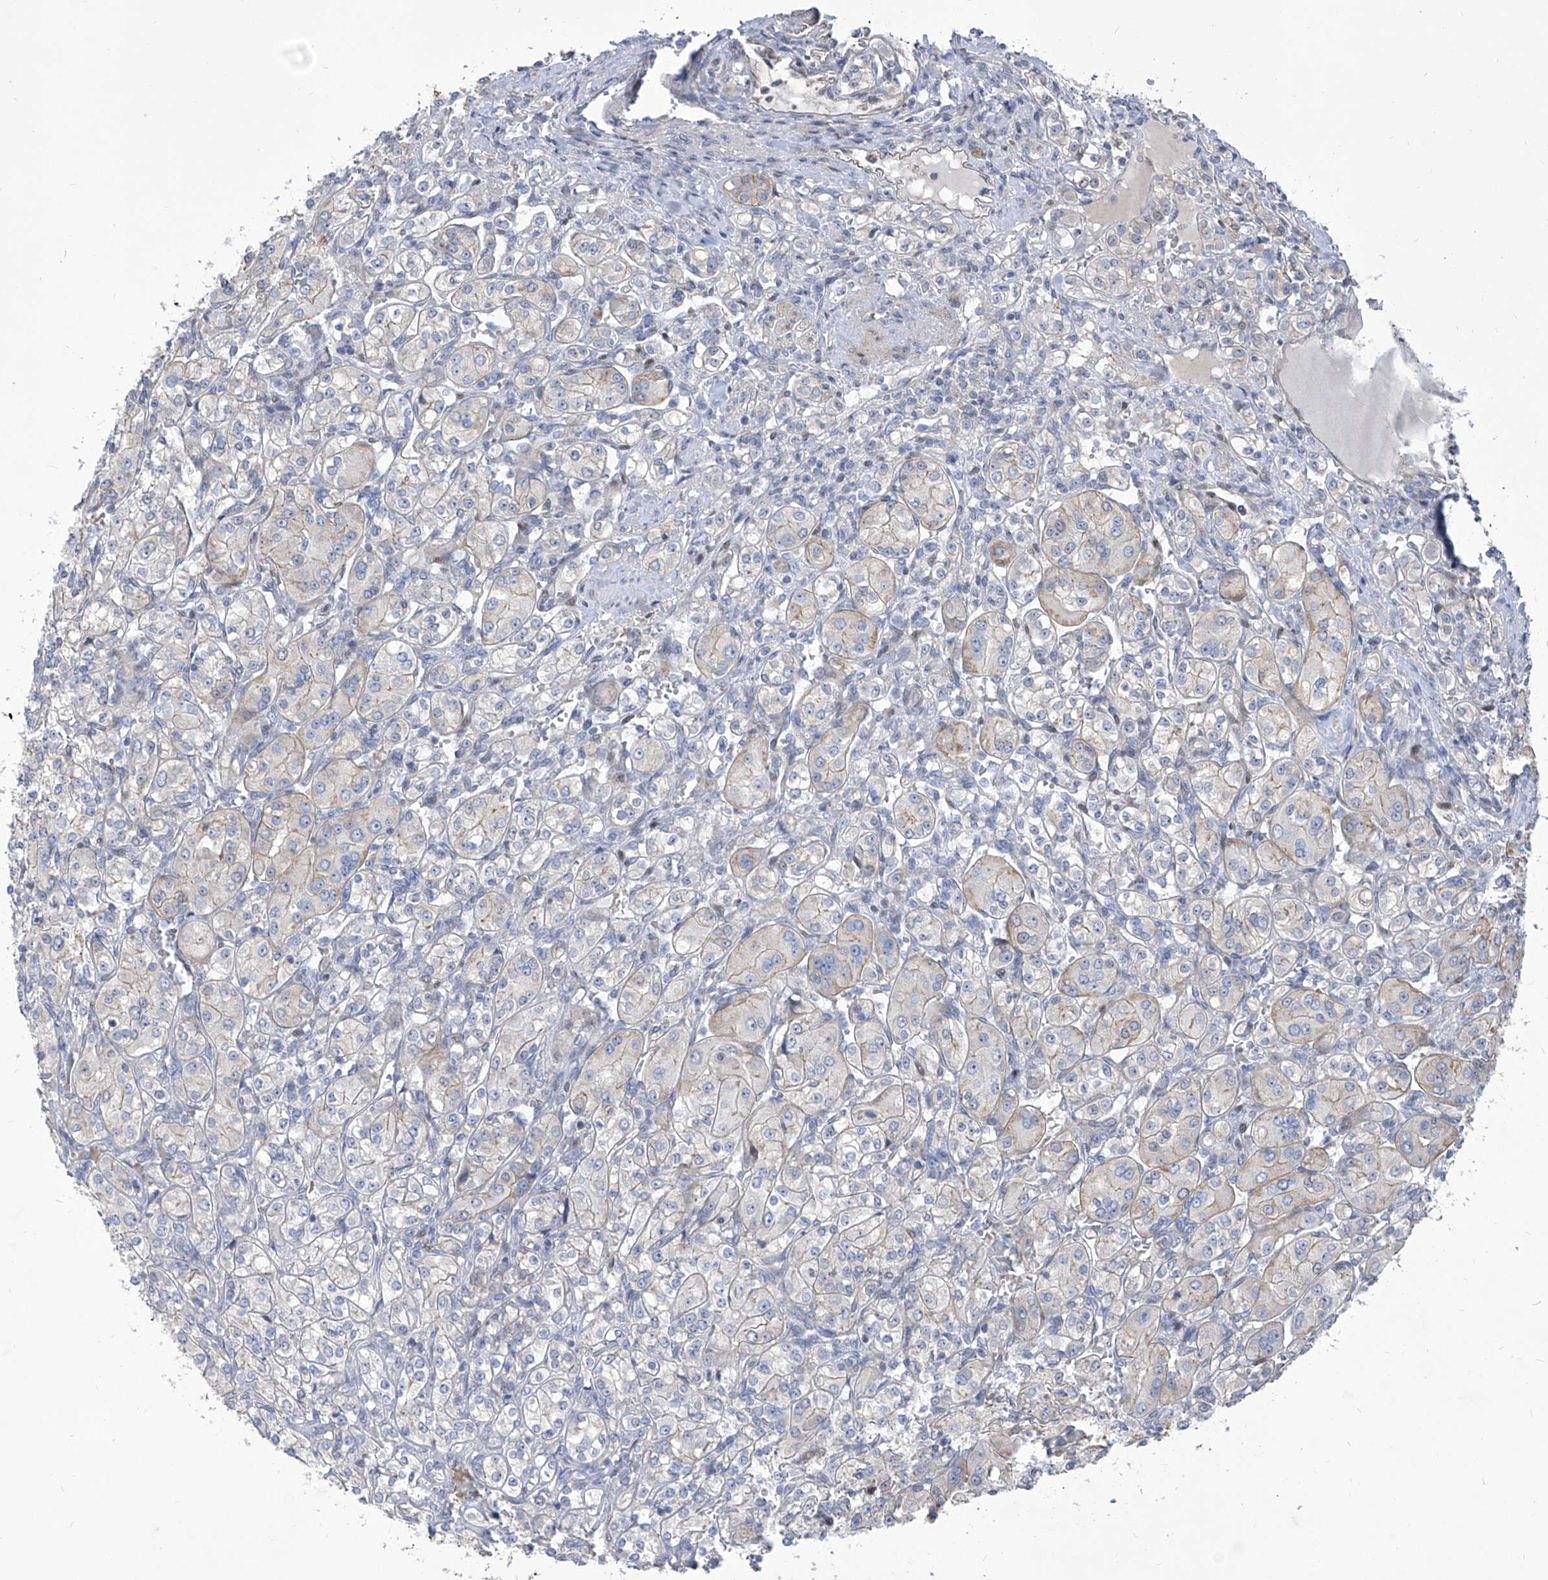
{"staining": {"intensity": "negative", "quantity": "none", "location": "none"}, "tissue": "renal cancer", "cell_type": "Tumor cells", "image_type": "cancer", "snomed": [{"axis": "morphology", "description": "Adenocarcinoma, NOS"}, {"axis": "topography", "description": "Kidney"}], "caption": "Immunohistochemistry (IHC) image of neoplastic tissue: human renal adenocarcinoma stained with DAB reveals no significant protein staining in tumor cells.", "gene": "LRRC1", "patient": {"sex": "male", "age": 77}}